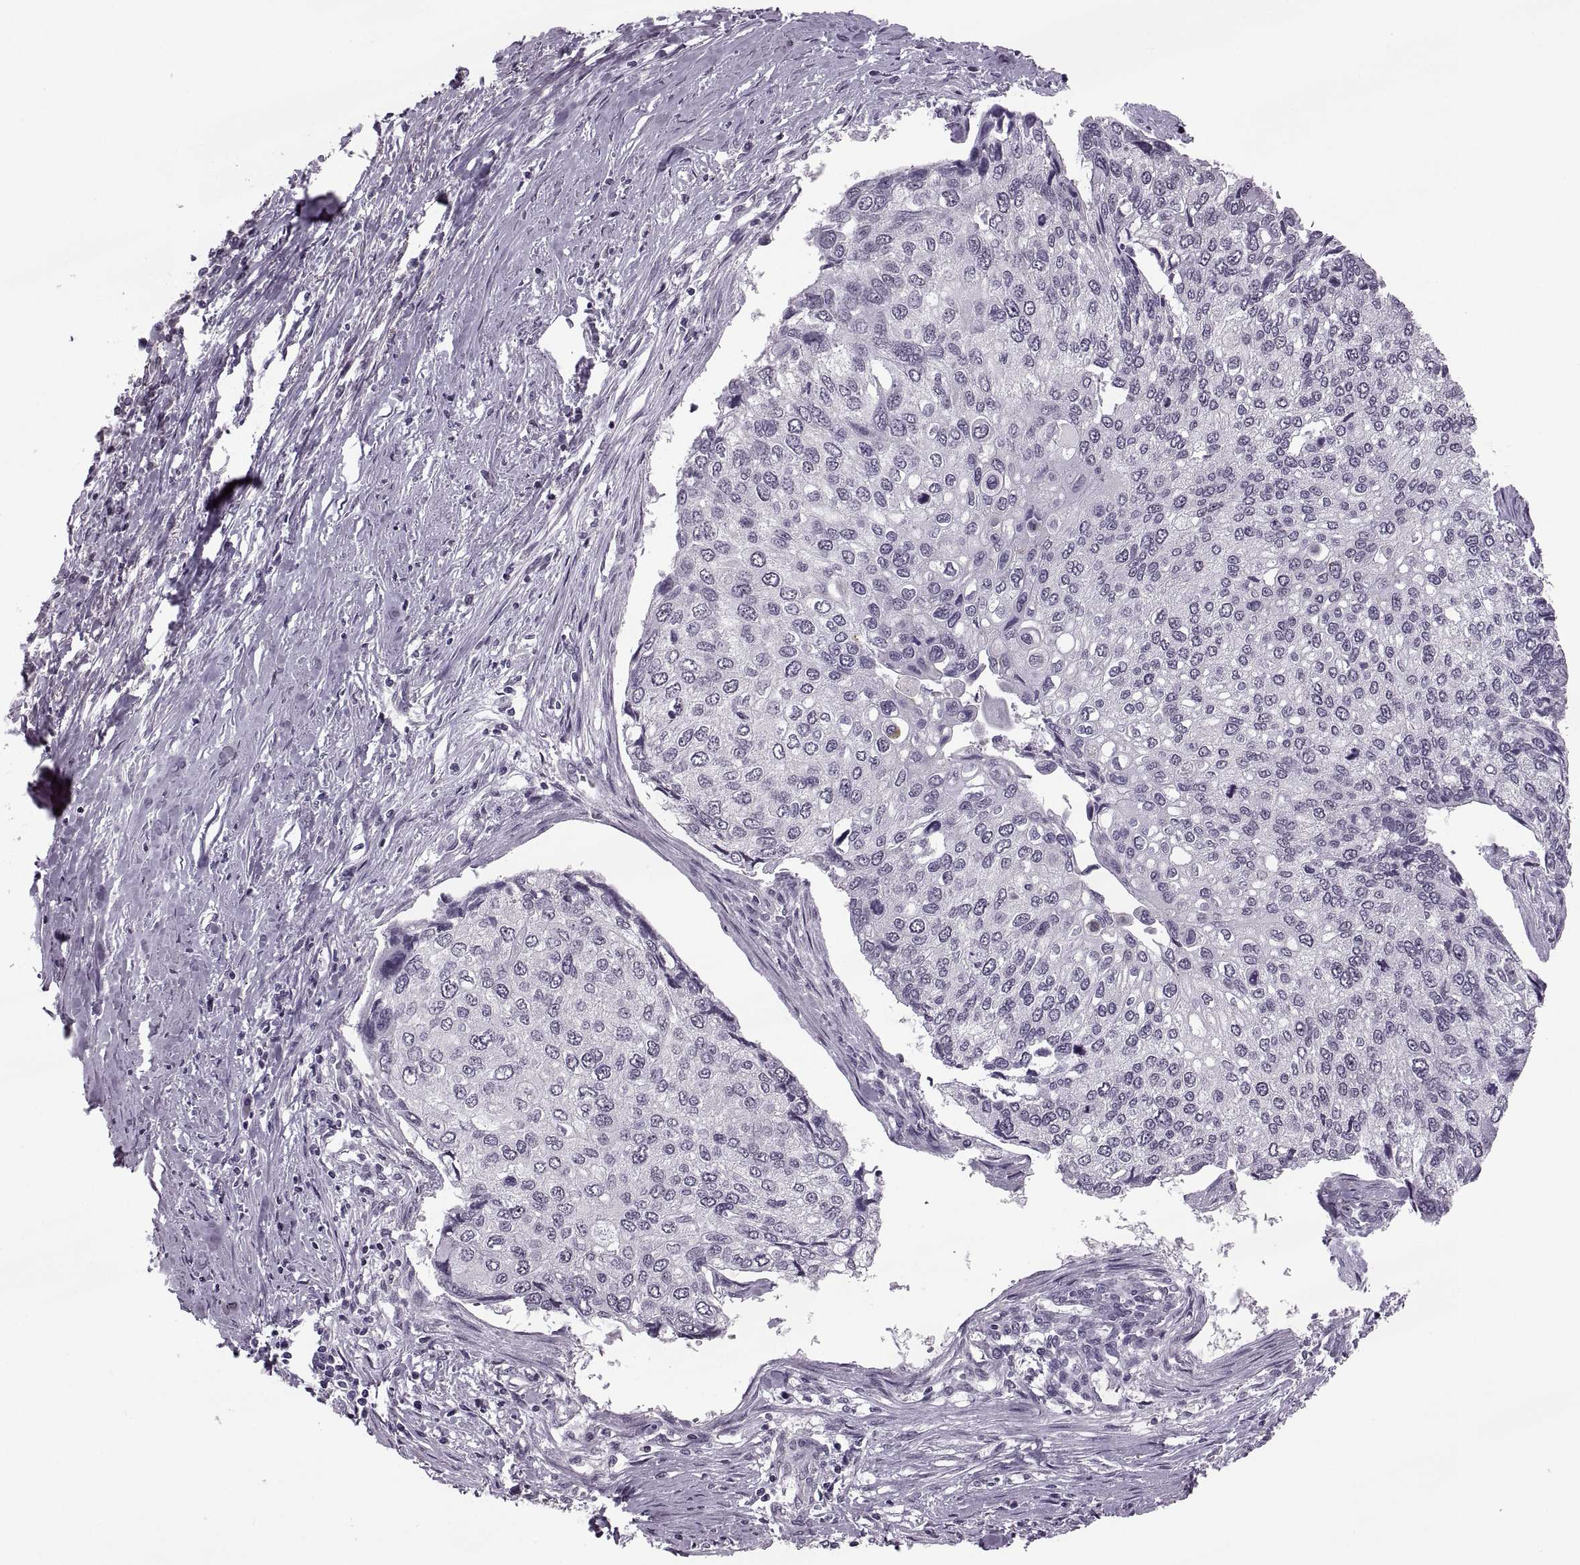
{"staining": {"intensity": "negative", "quantity": "none", "location": "none"}, "tissue": "lung cancer", "cell_type": "Tumor cells", "image_type": "cancer", "snomed": [{"axis": "morphology", "description": "Squamous cell carcinoma, NOS"}, {"axis": "morphology", "description": "Squamous cell carcinoma, metastatic, NOS"}, {"axis": "topography", "description": "Lung"}], "caption": "High power microscopy histopathology image of an IHC micrograph of lung squamous cell carcinoma, revealing no significant positivity in tumor cells.", "gene": "PAGE5", "patient": {"sex": "male", "age": 63}}